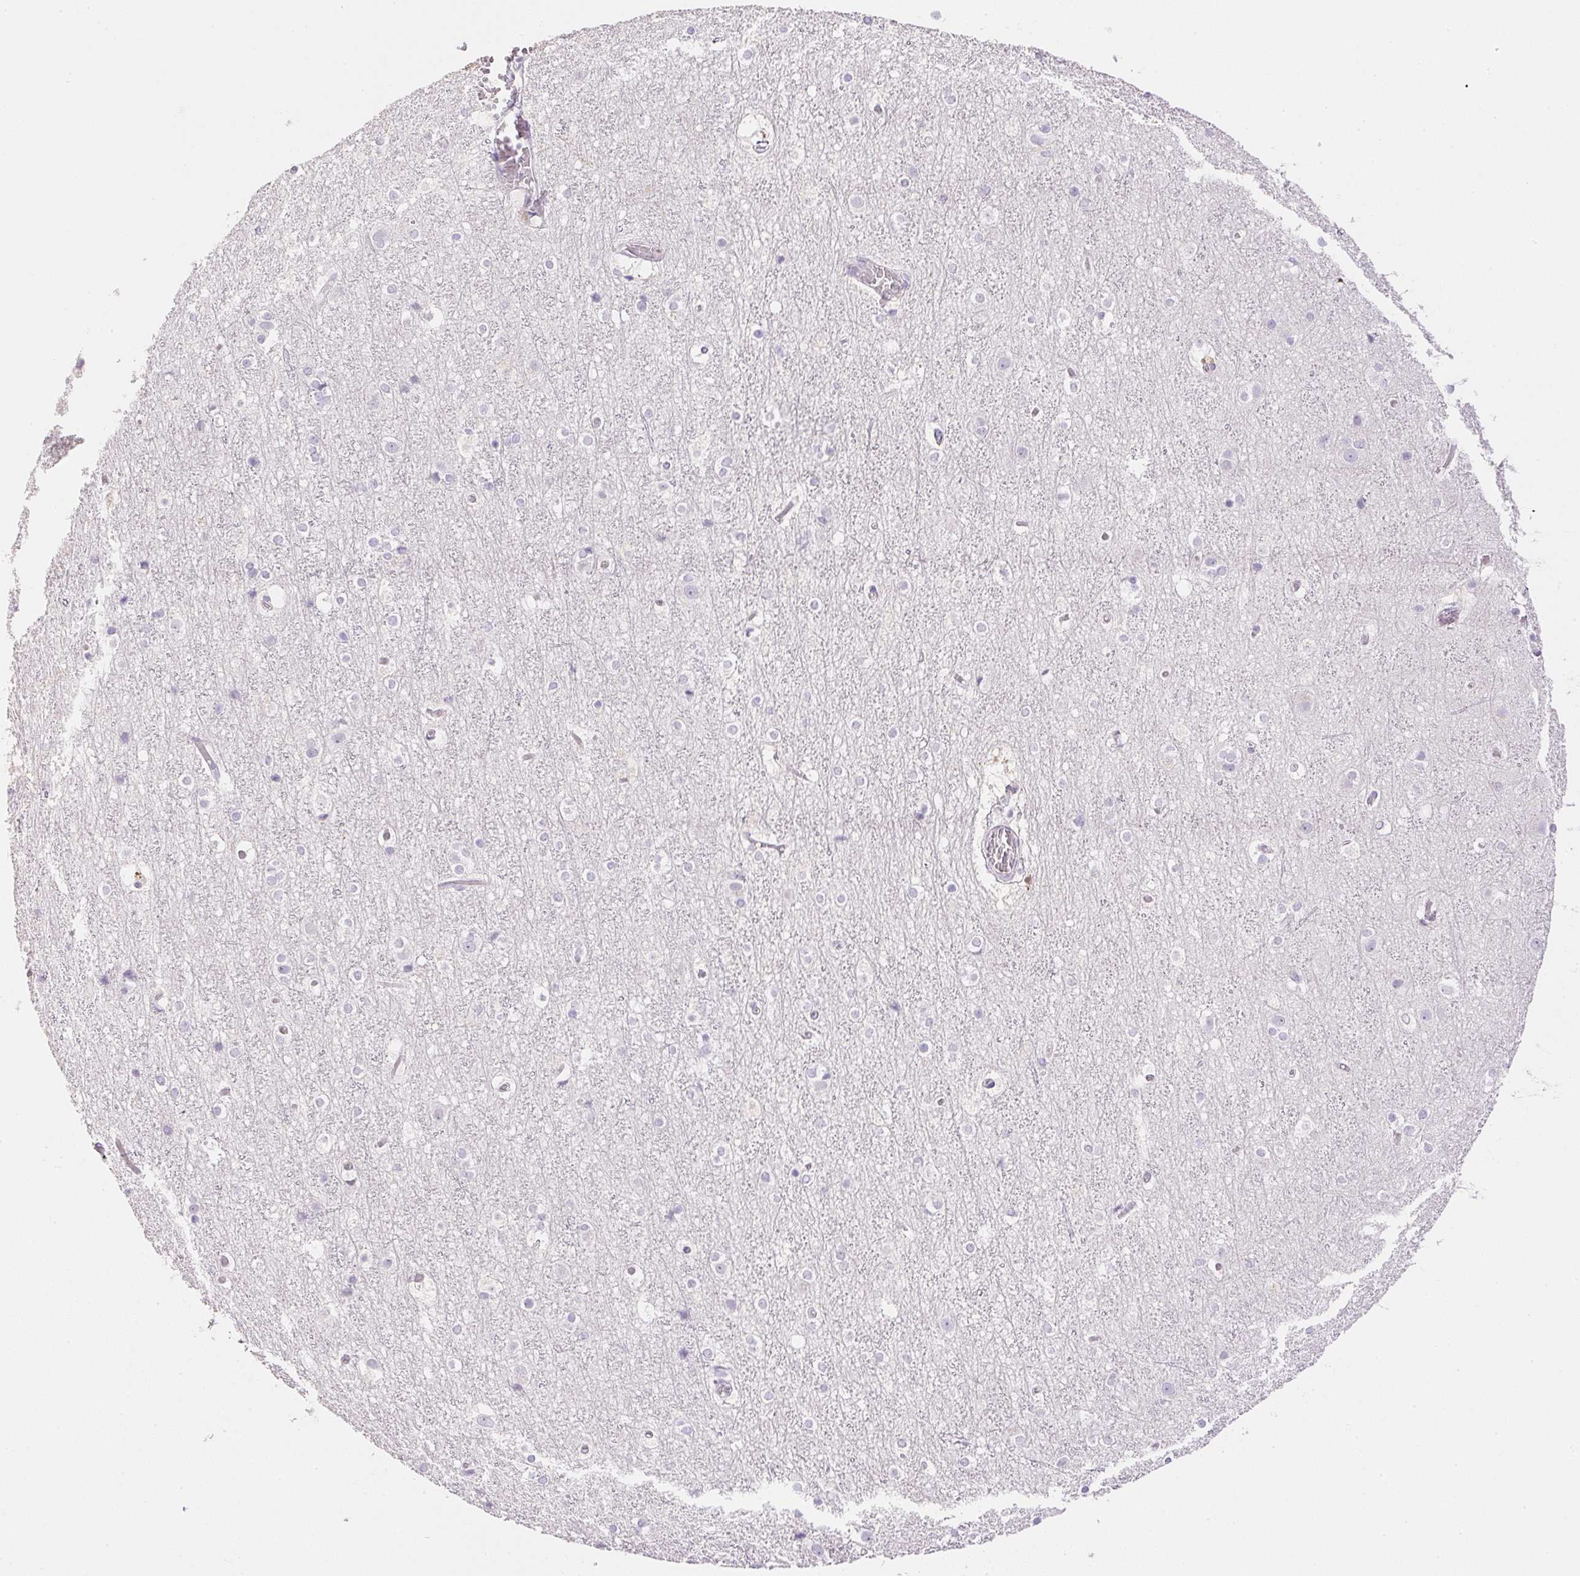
{"staining": {"intensity": "negative", "quantity": "none", "location": "none"}, "tissue": "cerebral cortex", "cell_type": "Endothelial cells", "image_type": "normal", "snomed": [{"axis": "morphology", "description": "Normal tissue, NOS"}, {"axis": "topography", "description": "Cerebral cortex"}], "caption": "Immunohistochemistry (IHC) image of benign human cerebral cortex stained for a protein (brown), which exhibits no staining in endothelial cells.", "gene": "KCNE2", "patient": {"sex": "female", "age": 52}}